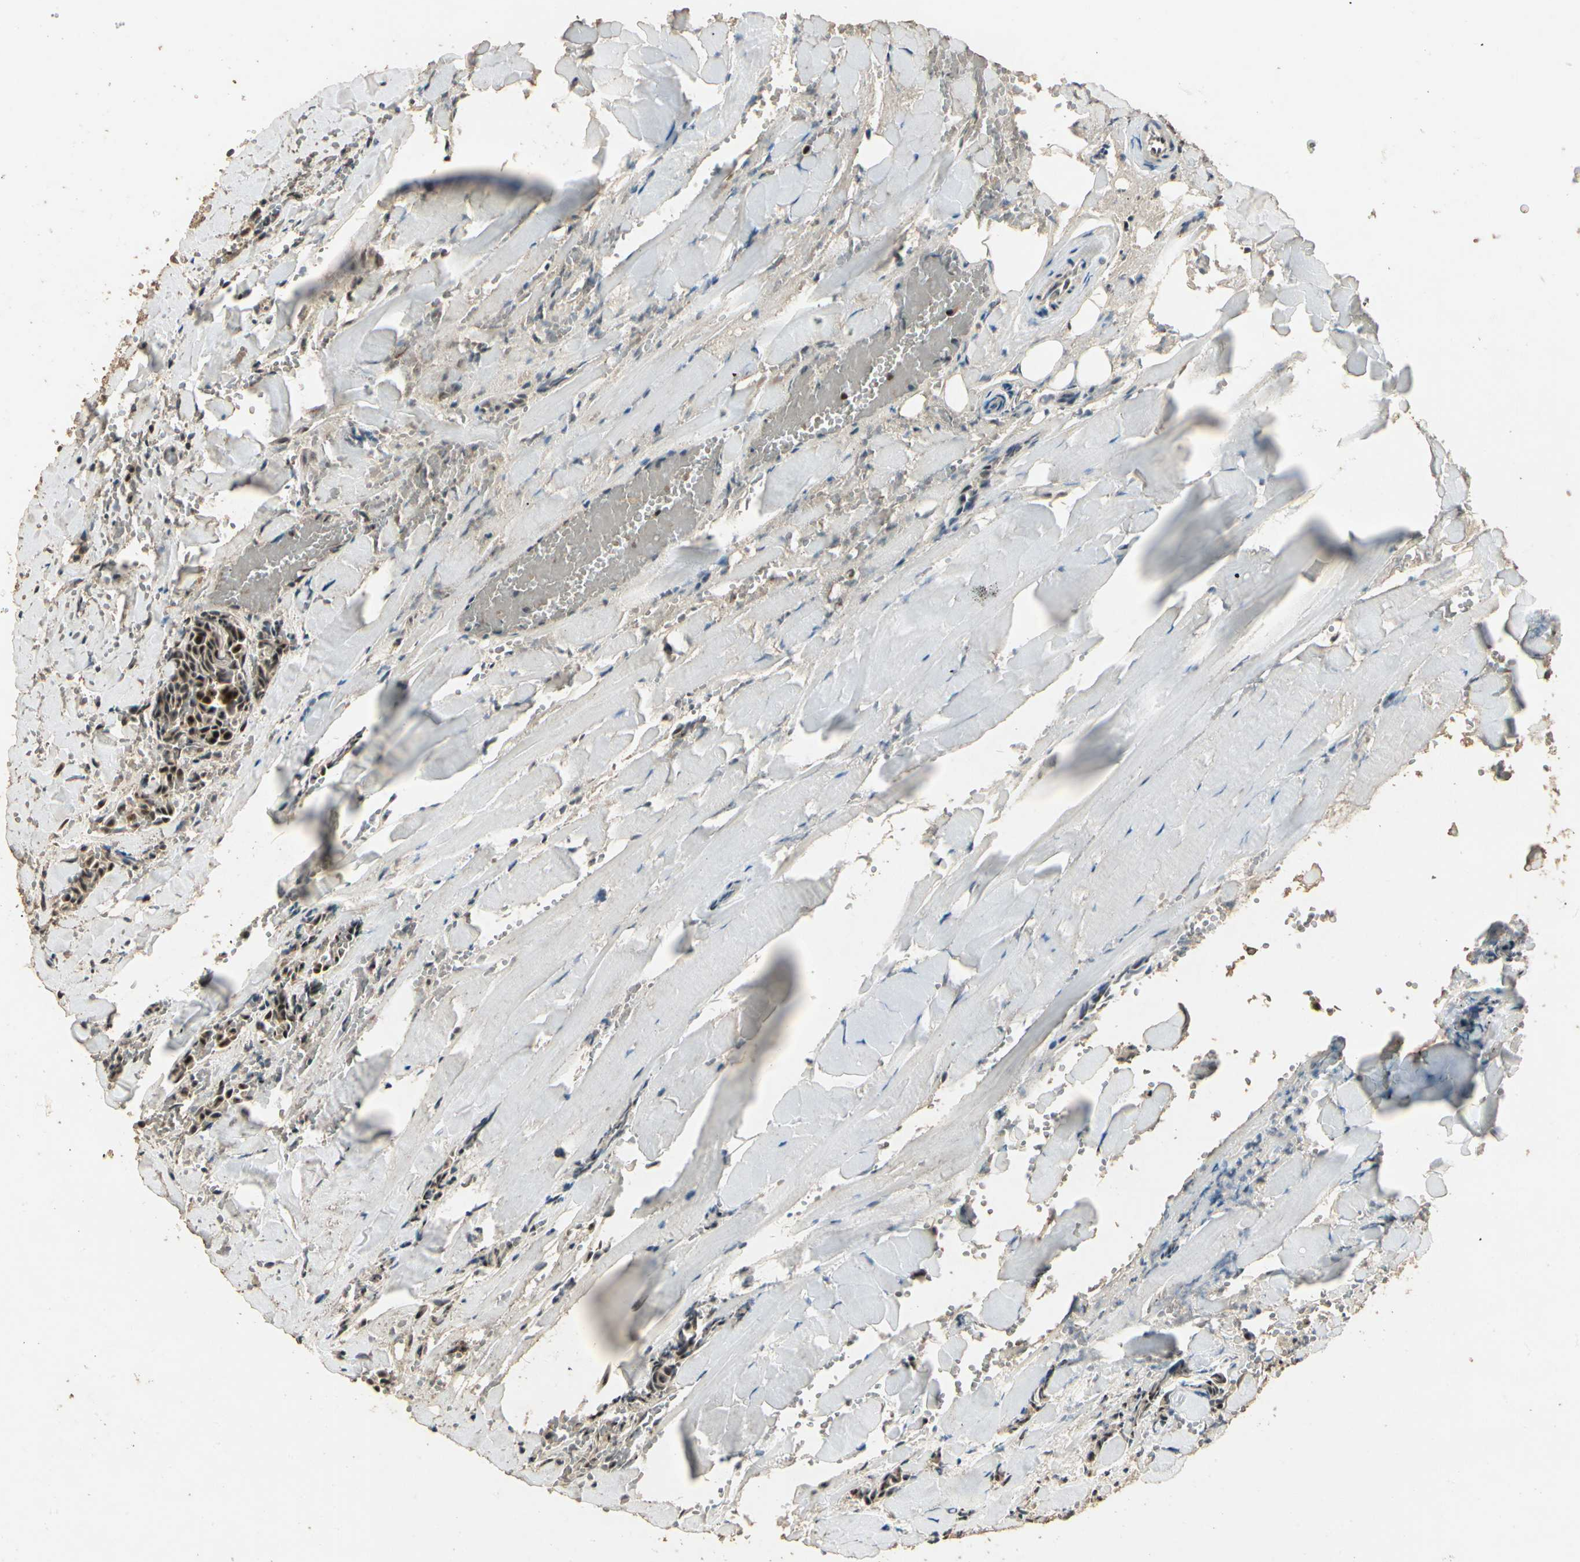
{"staining": {"intensity": "moderate", "quantity": ">75%", "location": "nuclear"}, "tissue": "head and neck cancer", "cell_type": "Tumor cells", "image_type": "cancer", "snomed": [{"axis": "morphology", "description": "Adenocarcinoma, NOS"}, {"axis": "topography", "description": "Salivary gland"}, {"axis": "topography", "description": "Head-Neck"}], "caption": "The micrograph reveals a brown stain indicating the presence of a protein in the nuclear of tumor cells in head and neck cancer.", "gene": "RBM25", "patient": {"sex": "female", "age": 59}}